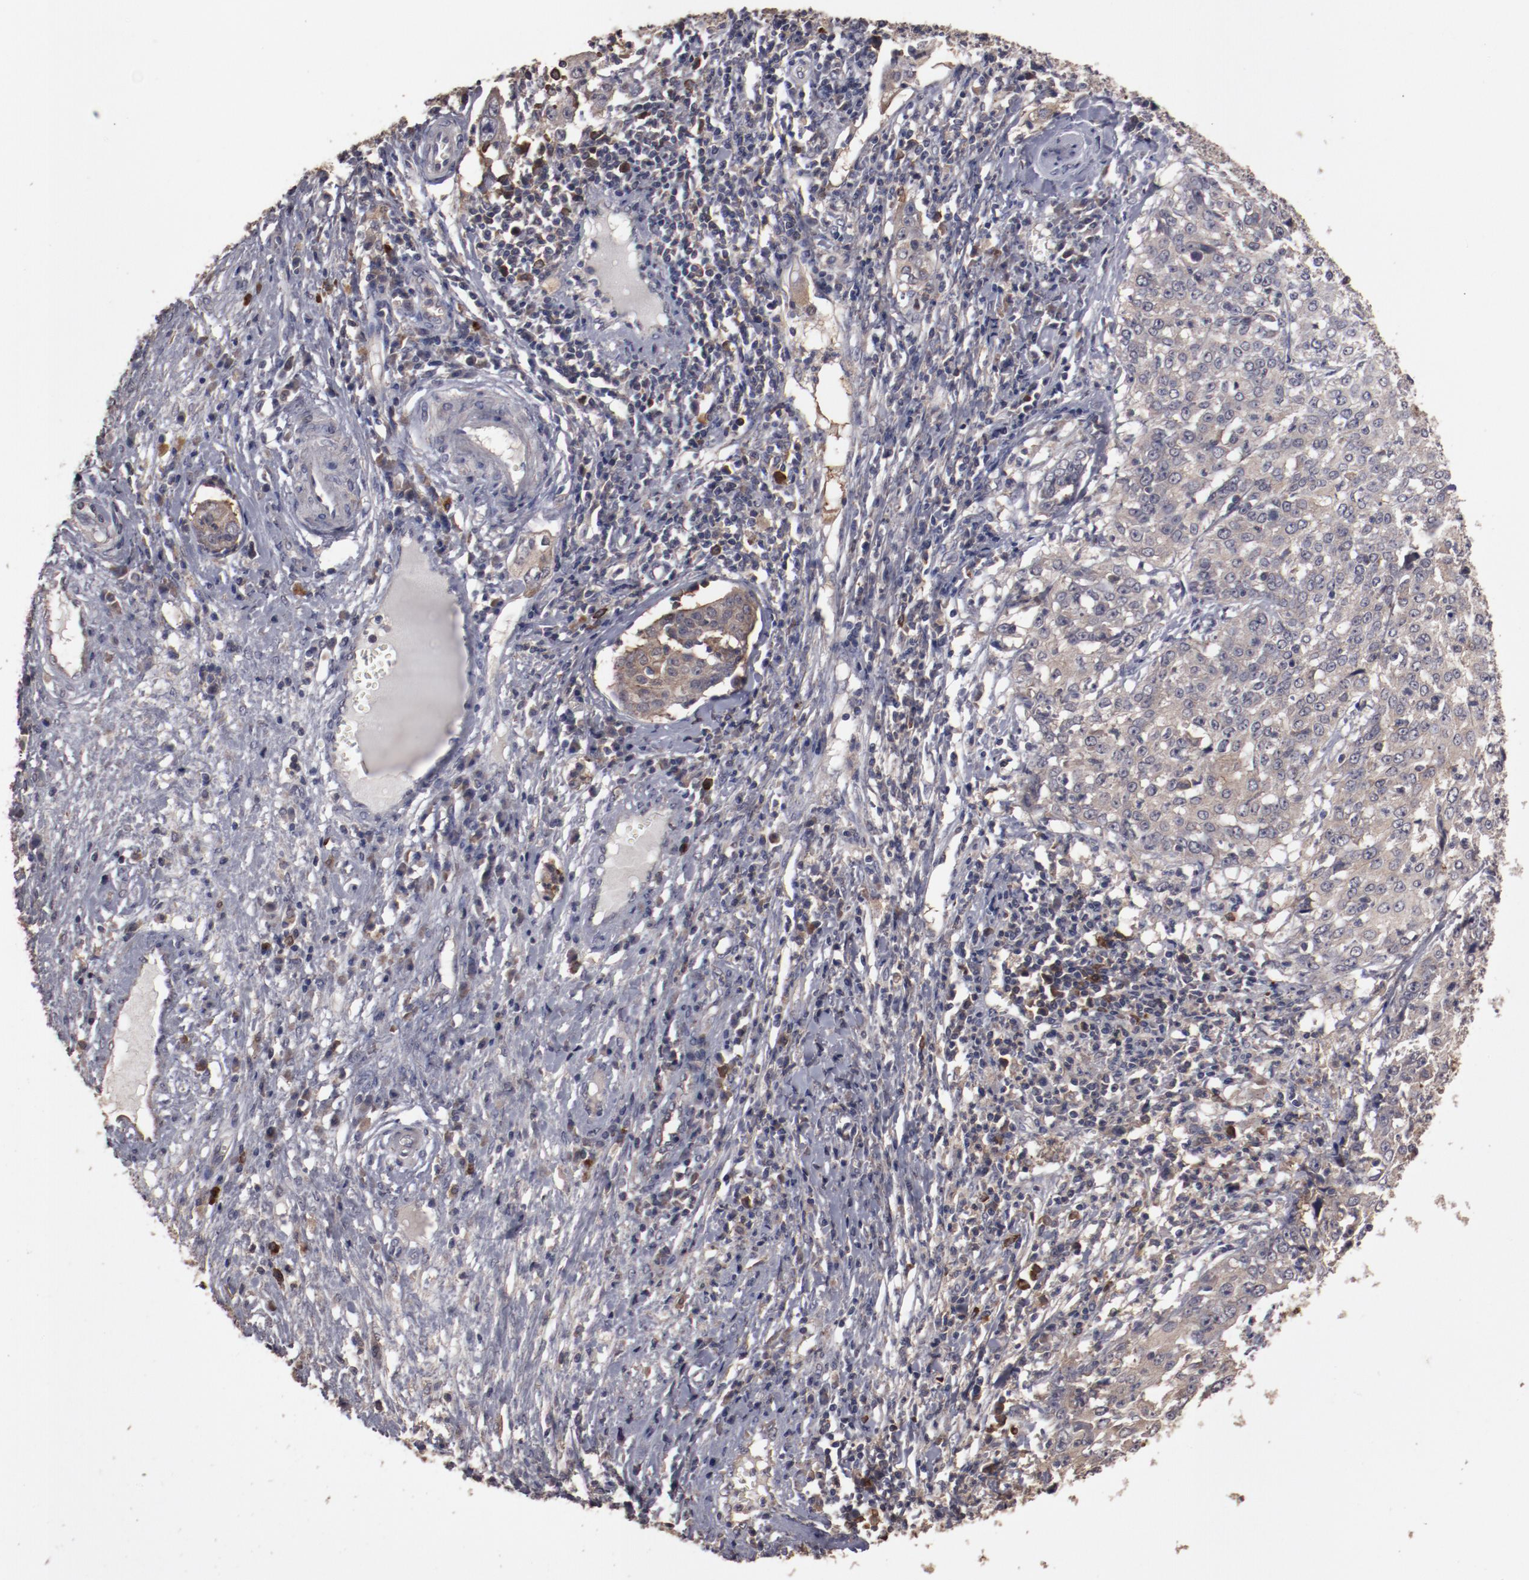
{"staining": {"intensity": "weak", "quantity": "25%-75%", "location": "cytoplasmic/membranous"}, "tissue": "cervical cancer", "cell_type": "Tumor cells", "image_type": "cancer", "snomed": [{"axis": "morphology", "description": "Squamous cell carcinoma, NOS"}, {"axis": "topography", "description": "Cervix"}], "caption": "Immunohistochemical staining of human cervical squamous cell carcinoma demonstrates weak cytoplasmic/membranous protein positivity in approximately 25%-75% of tumor cells.", "gene": "LRRC75B", "patient": {"sex": "female", "age": 39}}